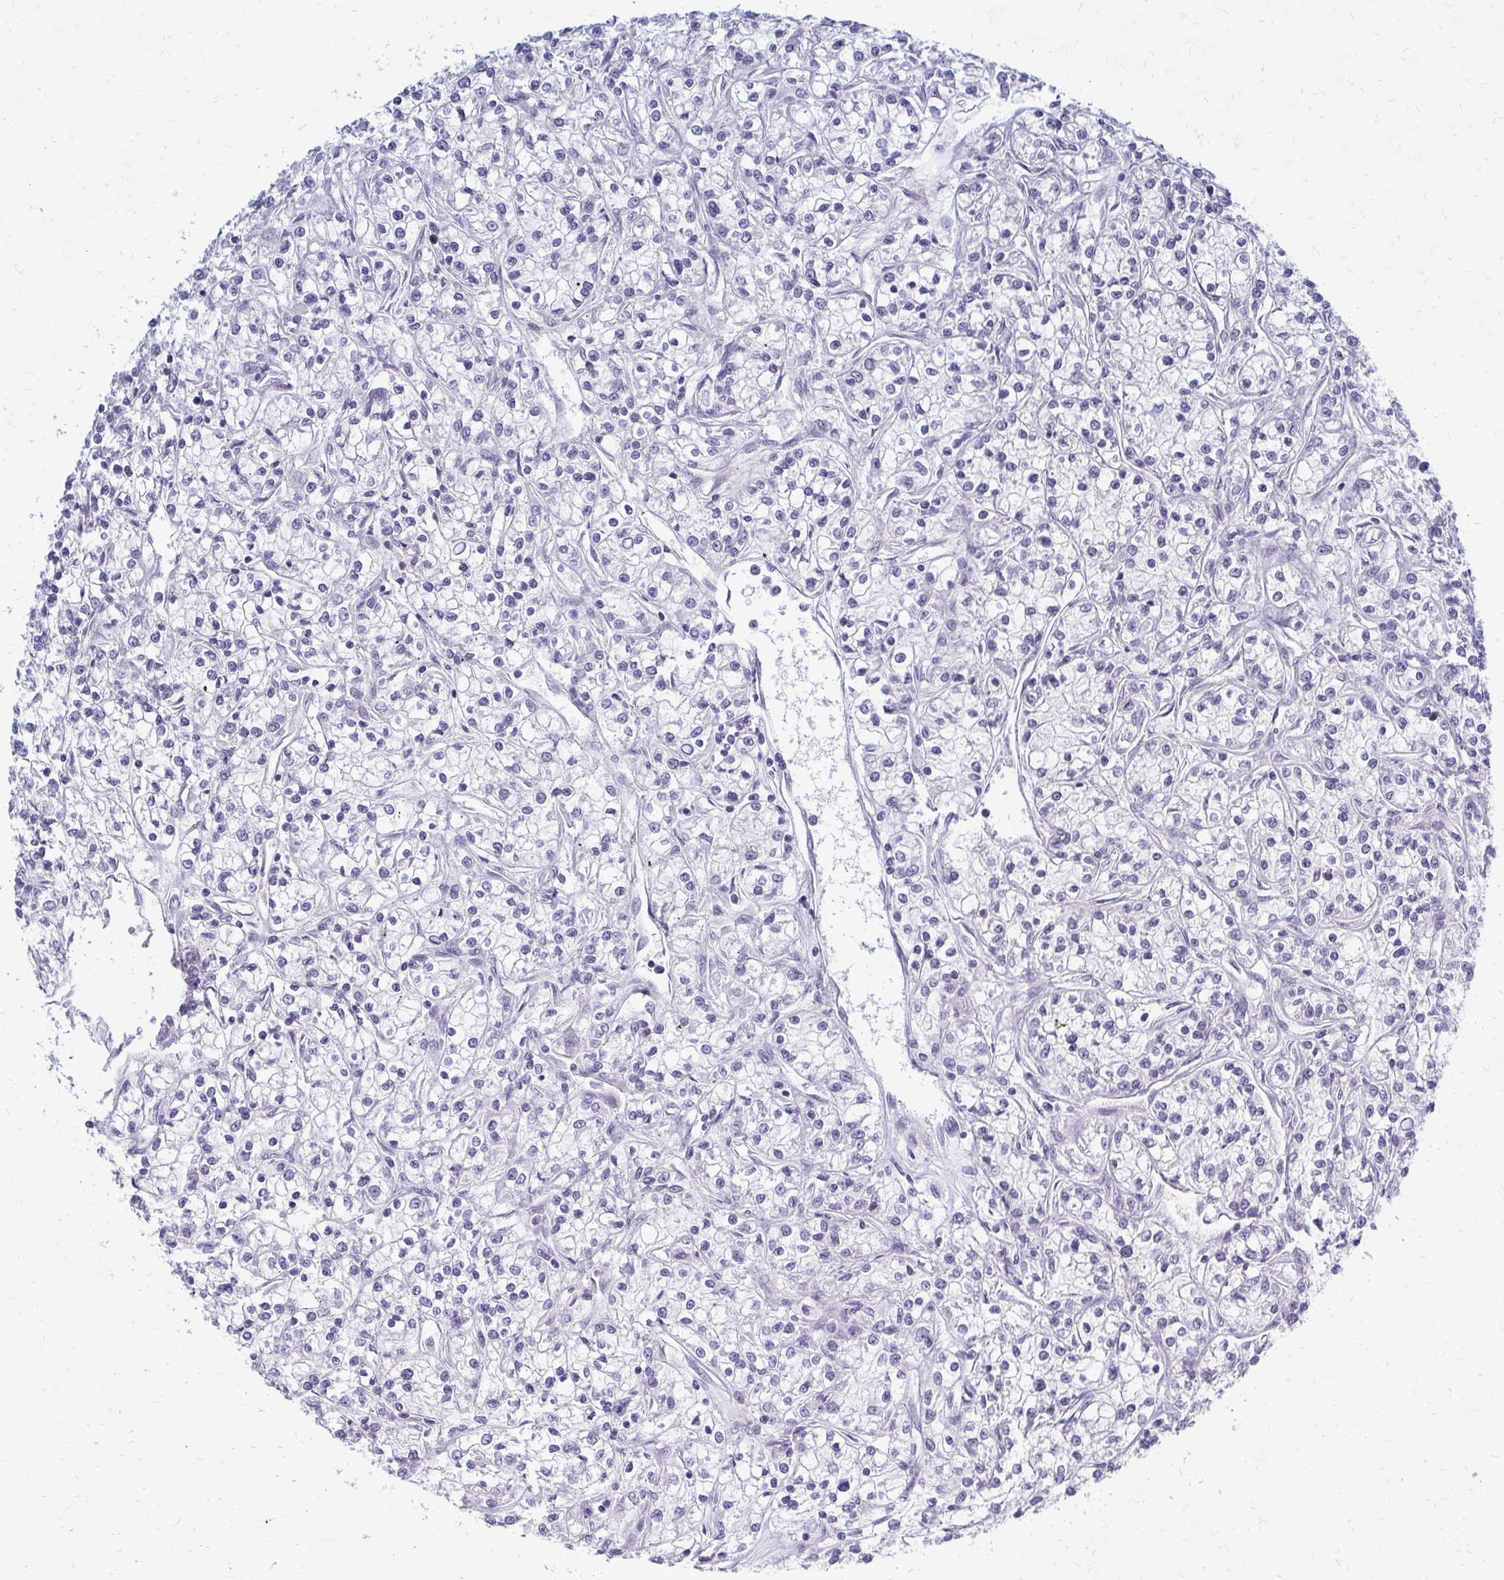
{"staining": {"intensity": "negative", "quantity": "none", "location": "none"}, "tissue": "renal cancer", "cell_type": "Tumor cells", "image_type": "cancer", "snomed": [{"axis": "morphology", "description": "Adenocarcinoma, NOS"}, {"axis": "topography", "description": "Kidney"}], "caption": "Protein analysis of renal cancer (adenocarcinoma) reveals no significant staining in tumor cells.", "gene": "MCRIP2", "patient": {"sex": "female", "age": 59}}